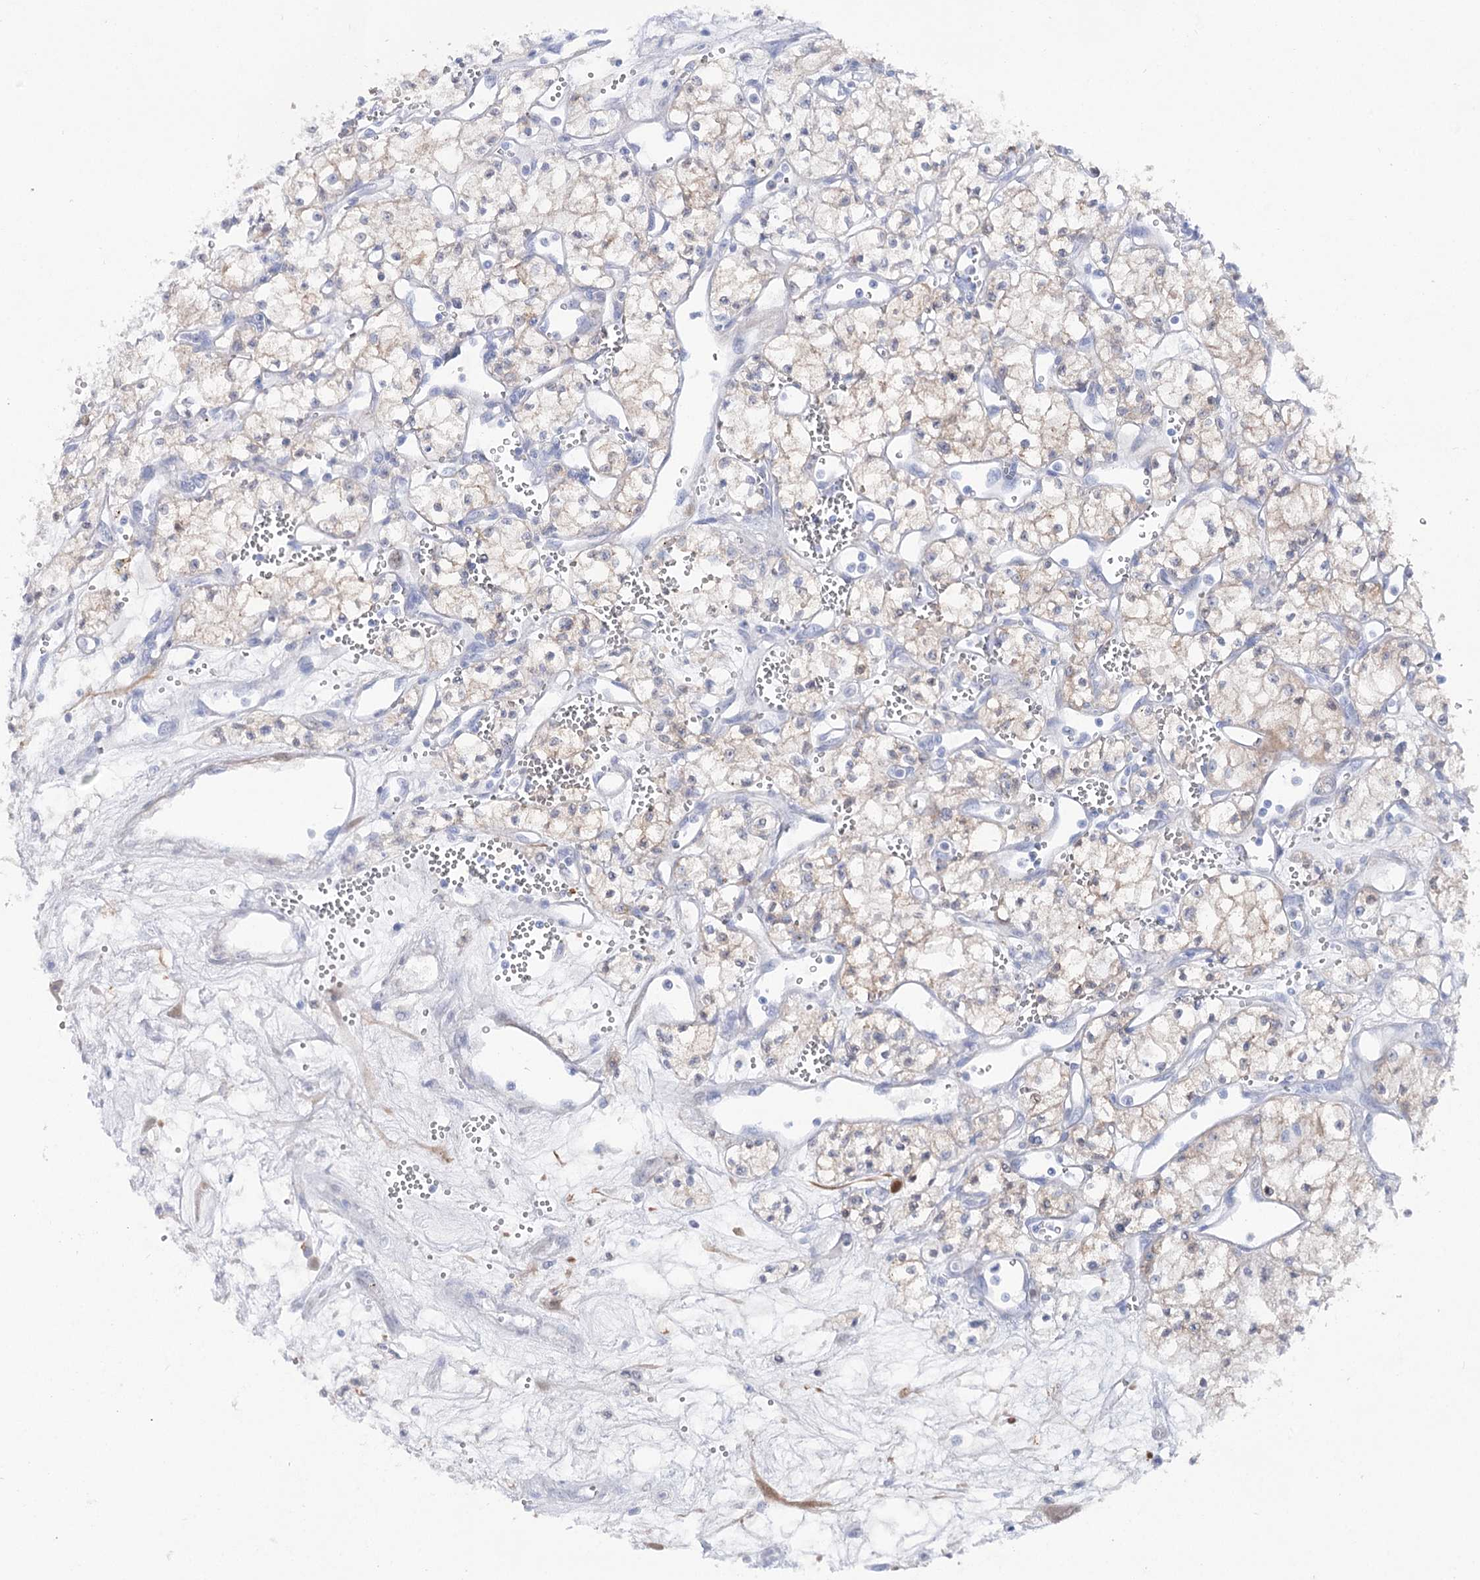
{"staining": {"intensity": "weak", "quantity": "<25%", "location": "cytoplasmic/membranous"}, "tissue": "renal cancer", "cell_type": "Tumor cells", "image_type": "cancer", "snomed": [{"axis": "morphology", "description": "Adenocarcinoma, NOS"}, {"axis": "topography", "description": "Kidney"}], "caption": "Protein analysis of adenocarcinoma (renal) exhibits no significant expression in tumor cells.", "gene": "UGDH", "patient": {"sex": "male", "age": 59}}